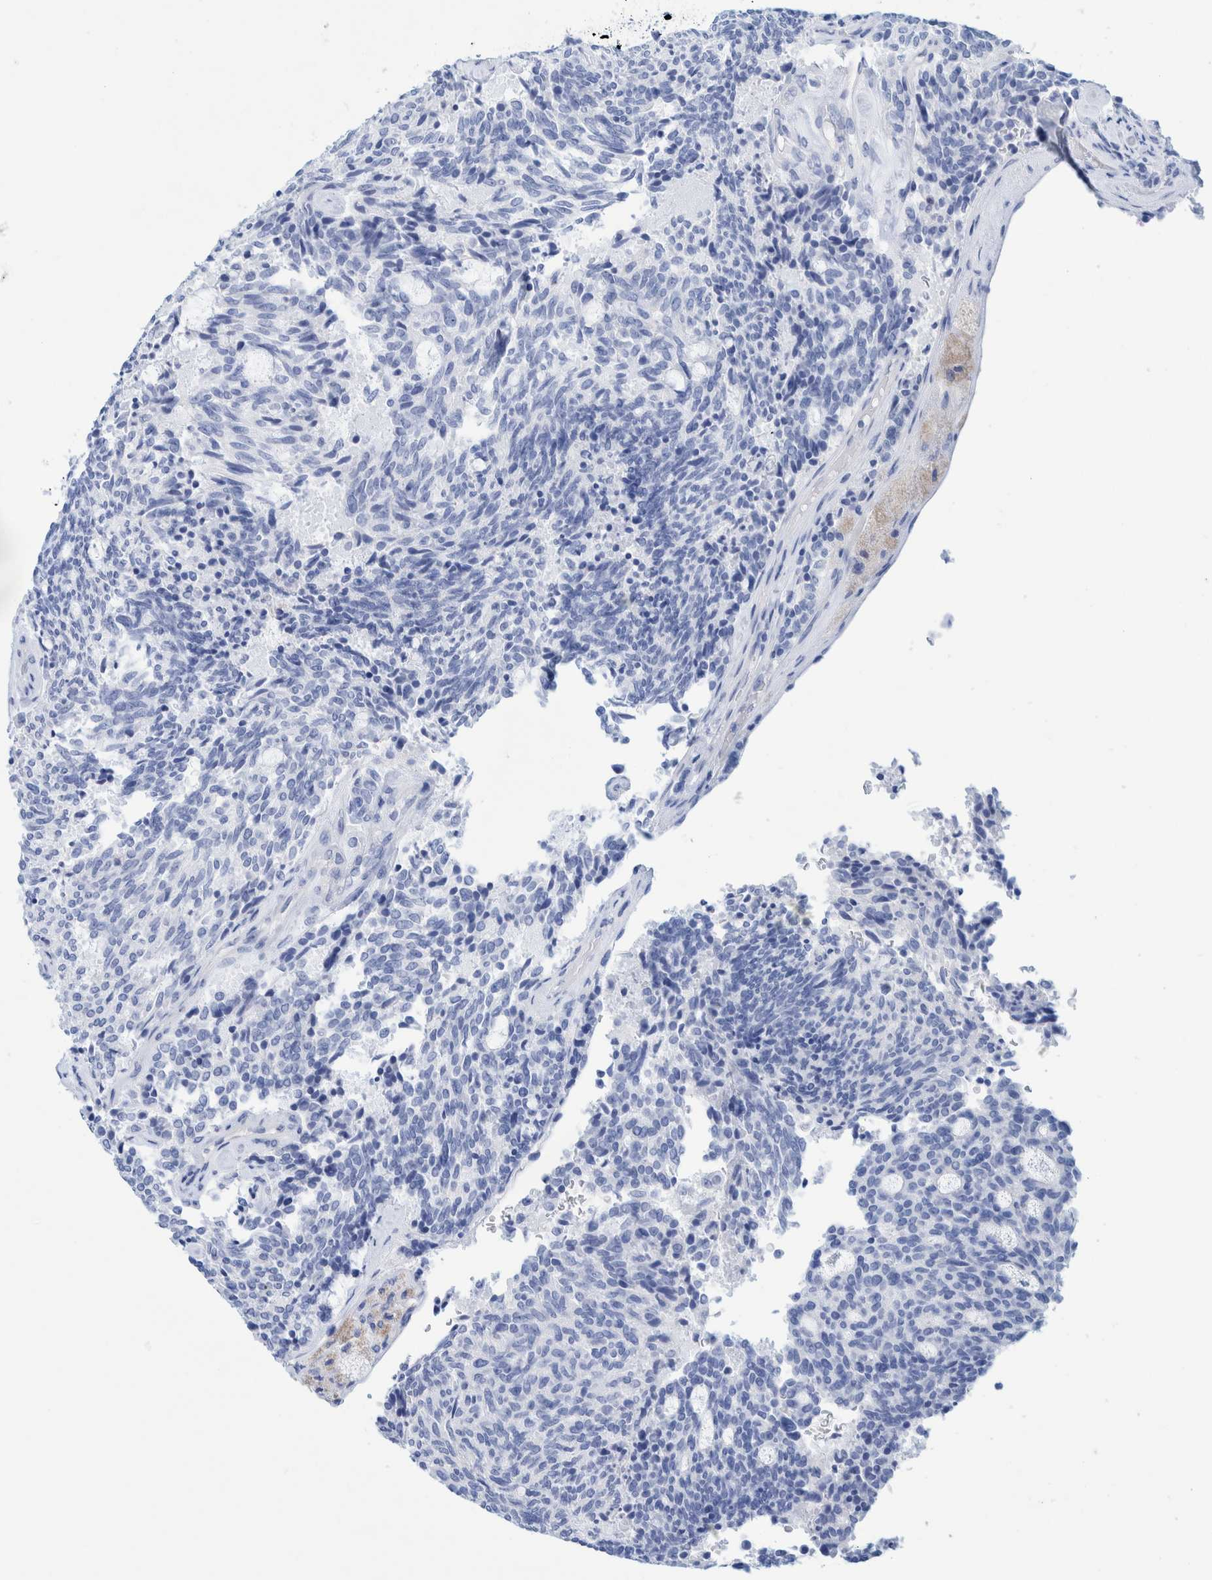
{"staining": {"intensity": "negative", "quantity": "none", "location": "none"}, "tissue": "carcinoid", "cell_type": "Tumor cells", "image_type": "cancer", "snomed": [{"axis": "morphology", "description": "Carcinoid, malignant, NOS"}, {"axis": "topography", "description": "Pancreas"}], "caption": "Tumor cells show no significant expression in carcinoid (malignant).", "gene": "PERP", "patient": {"sex": "female", "age": 54}}